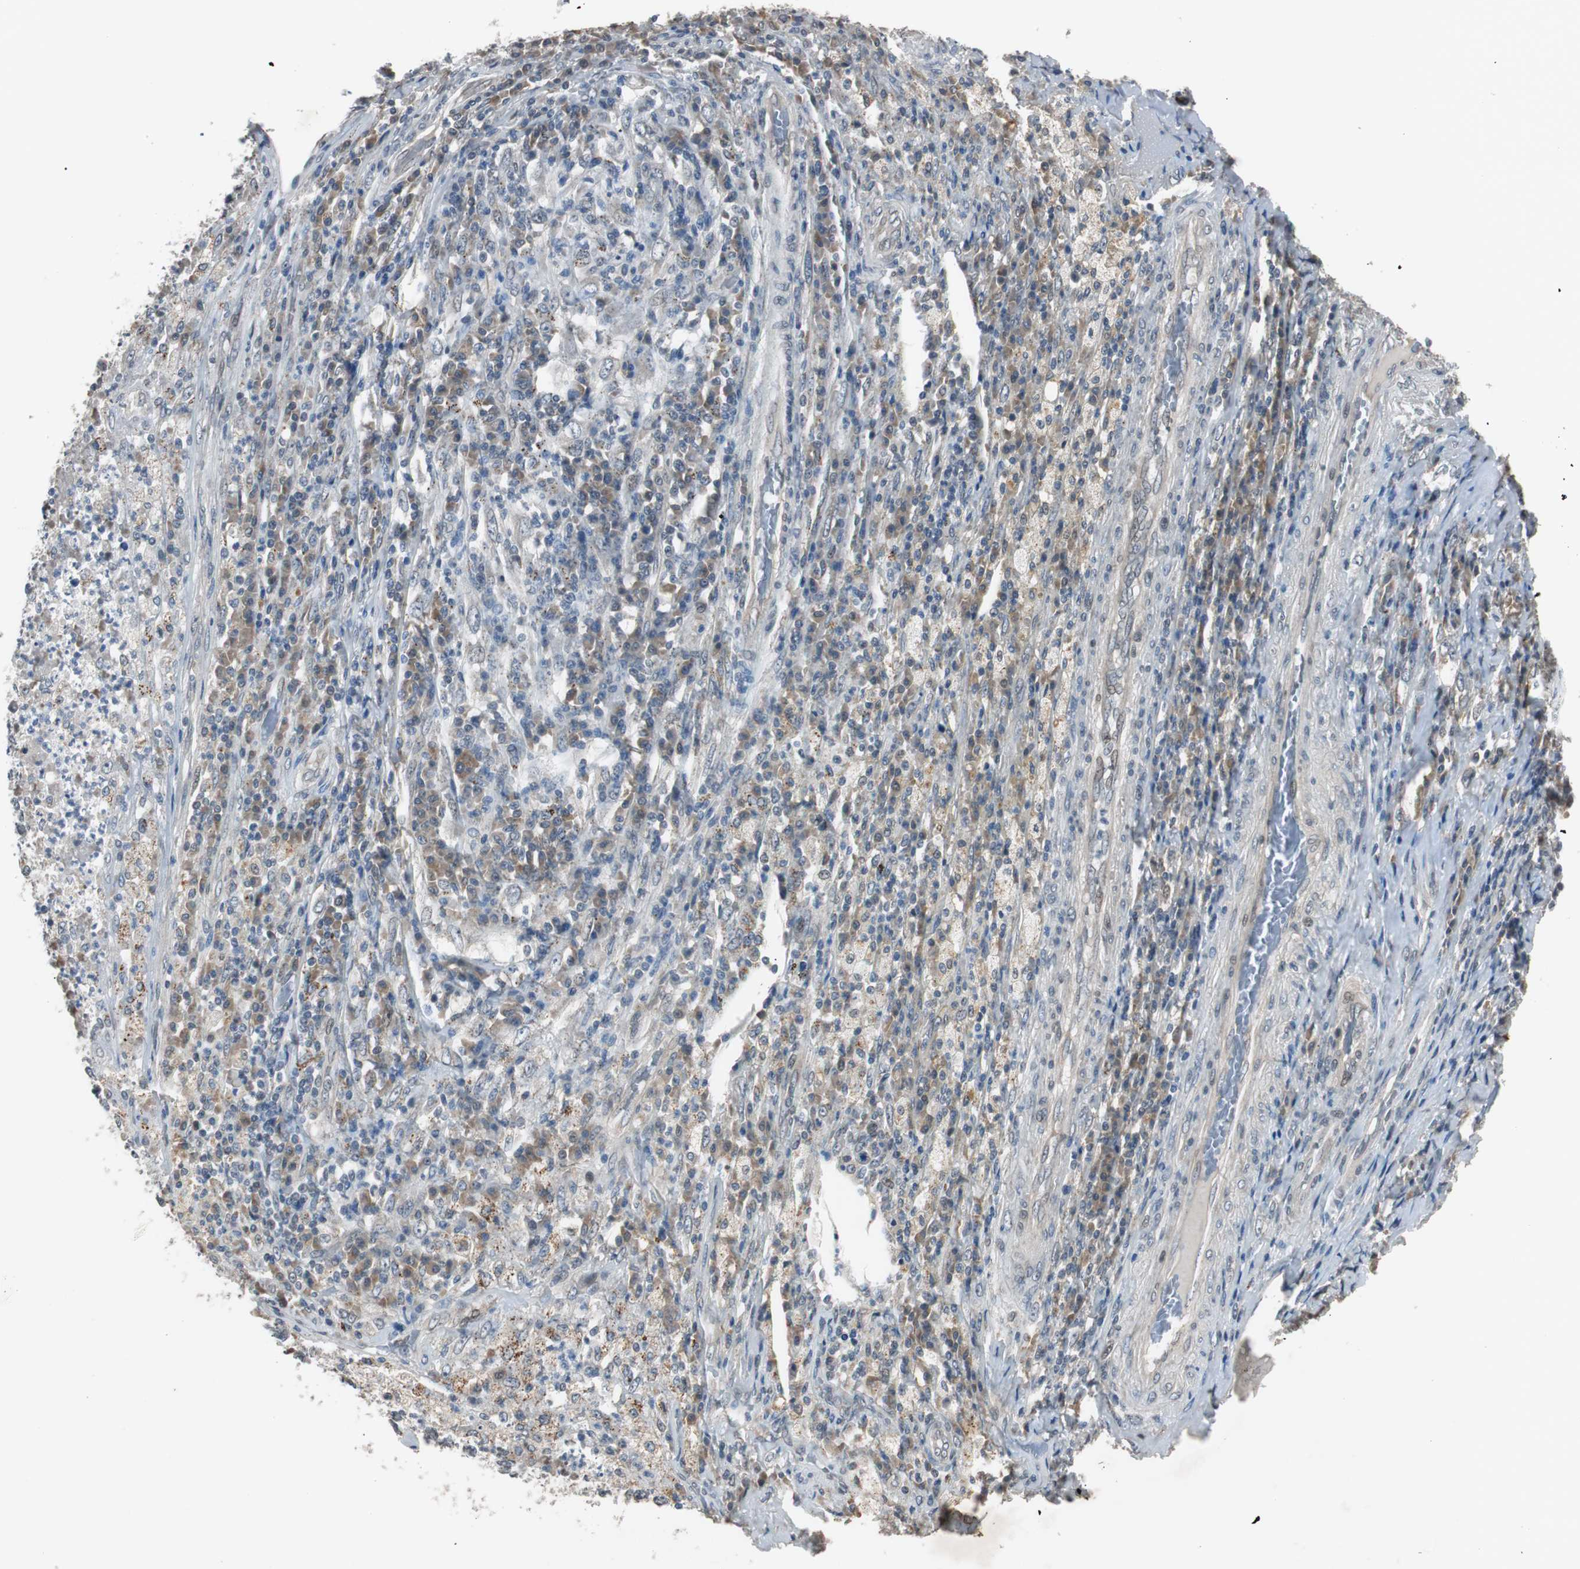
{"staining": {"intensity": "weak", "quantity": ">75%", "location": "cytoplasmic/membranous"}, "tissue": "testis cancer", "cell_type": "Tumor cells", "image_type": "cancer", "snomed": [{"axis": "morphology", "description": "Necrosis, NOS"}, {"axis": "morphology", "description": "Carcinoma, Embryonal, NOS"}, {"axis": "topography", "description": "Testis"}], "caption": "Brown immunohistochemical staining in human embryonal carcinoma (testis) displays weak cytoplasmic/membranous staining in about >75% of tumor cells. The staining was performed using DAB (3,3'-diaminobenzidine), with brown indicating positive protein expression. Nuclei are stained blue with hematoxylin.", "gene": "BOLA1", "patient": {"sex": "male", "age": 19}}